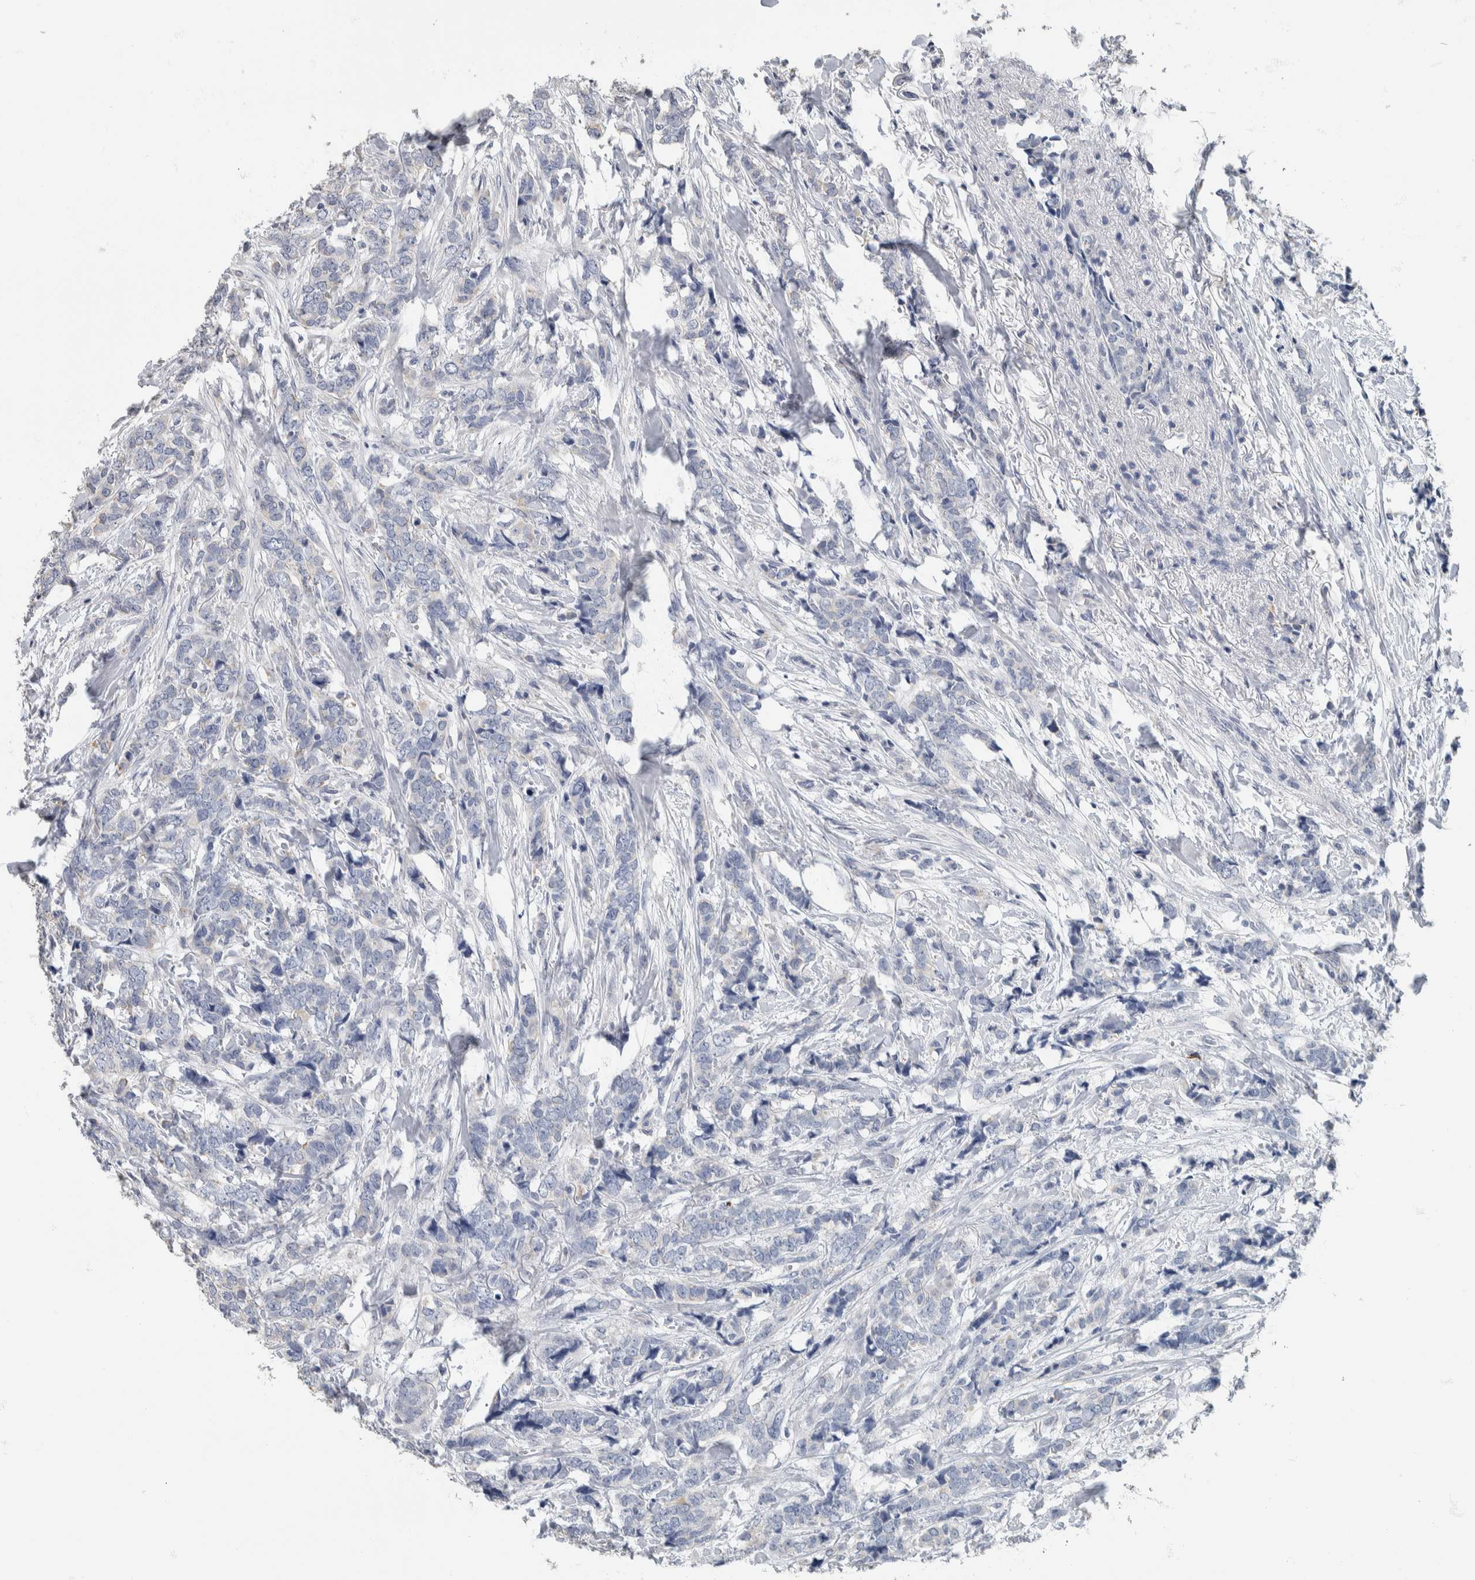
{"staining": {"intensity": "negative", "quantity": "none", "location": "none"}, "tissue": "breast cancer", "cell_type": "Tumor cells", "image_type": "cancer", "snomed": [{"axis": "morphology", "description": "Lobular carcinoma"}, {"axis": "topography", "description": "Skin"}, {"axis": "topography", "description": "Breast"}], "caption": "Histopathology image shows no significant protein positivity in tumor cells of lobular carcinoma (breast).", "gene": "NEFM", "patient": {"sex": "female", "age": 46}}